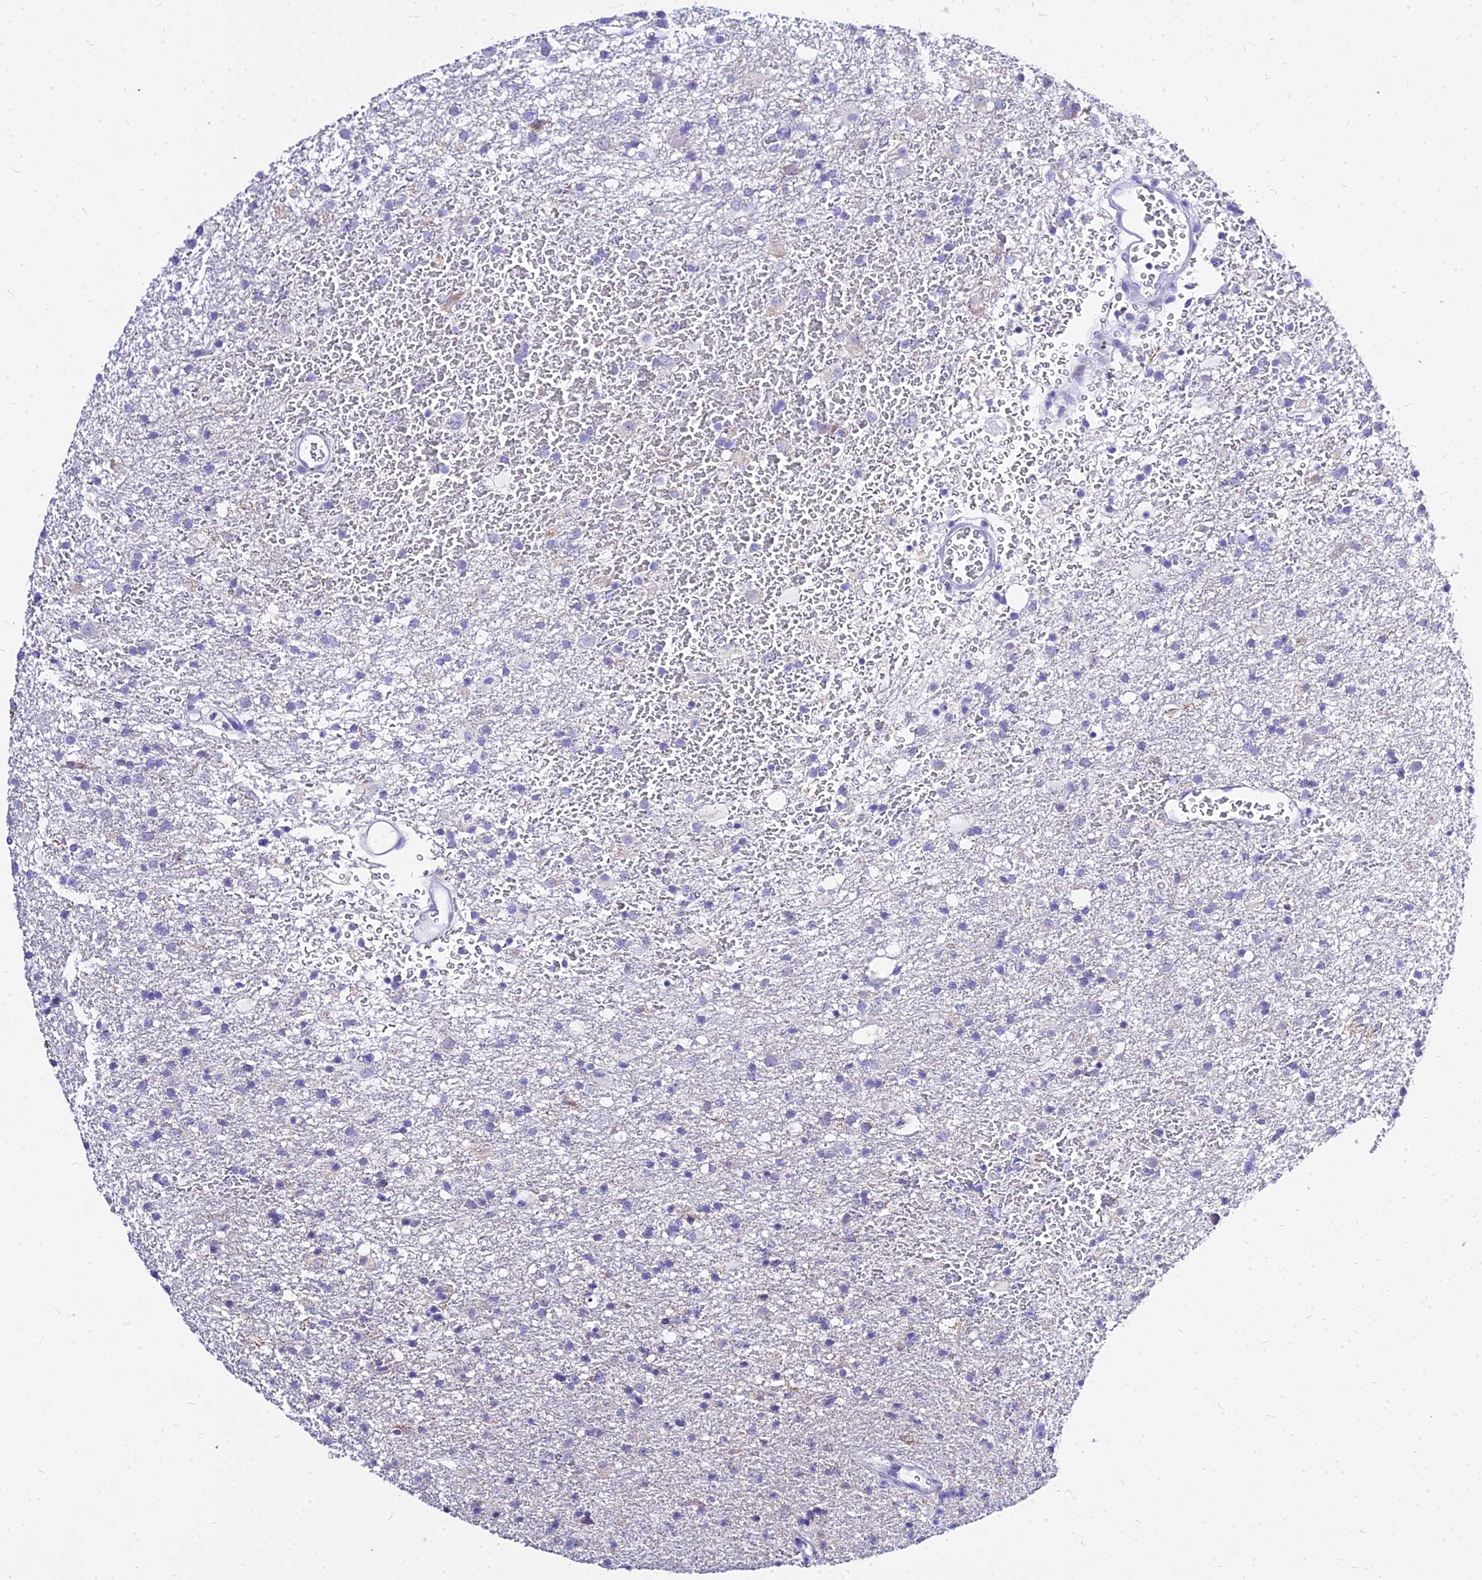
{"staining": {"intensity": "negative", "quantity": "none", "location": "none"}, "tissue": "glioma", "cell_type": "Tumor cells", "image_type": "cancer", "snomed": [{"axis": "morphology", "description": "Glioma, malignant, Low grade"}, {"axis": "topography", "description": "Brain"}], "caption": "Tumor cells show no significant protein expression in low-grade glioma (malignant).", "gene": "CARD18", "patient": {"sex": "male", "age": 65}}